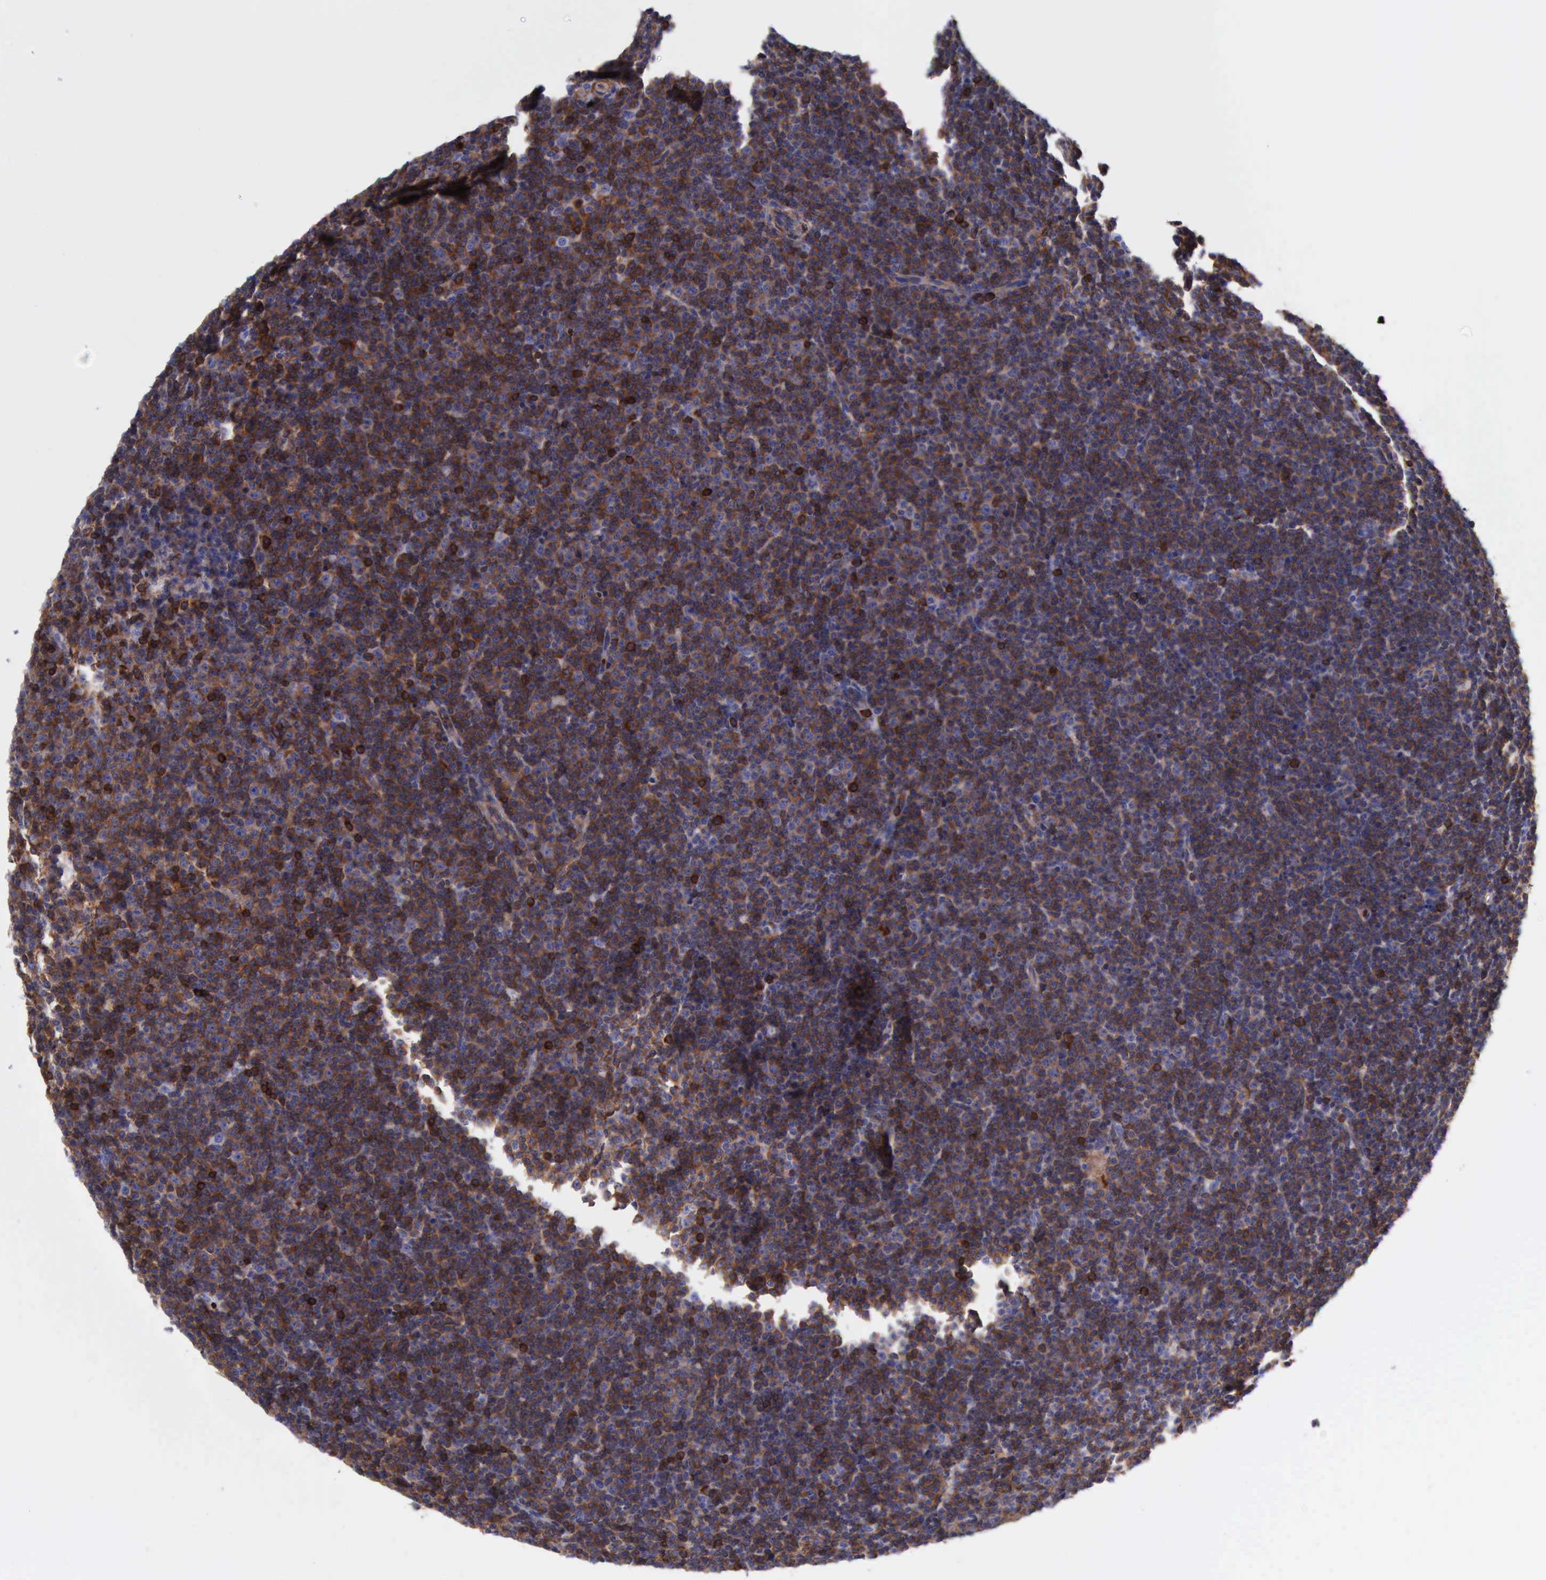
{"staining": {"intensity": "moderate", "quantity": ">75%", "location": "cytoplasmic/membranous"}, "tissue": "lymphoma", "cell_type": "Tumor cells", "image_type": "cancer", "snomed": [{"axis": "morphology", "description": "Malignant lymphoma, non-Hodgkin's type, Low grade"}, {"axis": "topography", "description": "Lymph node"}], "caption": "Lymphoma stained with IHC displays moderate cytoplasmic/membranous staining in approximately >75% of tumor cells.", "gene": "FLNA", "patient": {"sex": "female", "age": 69}}